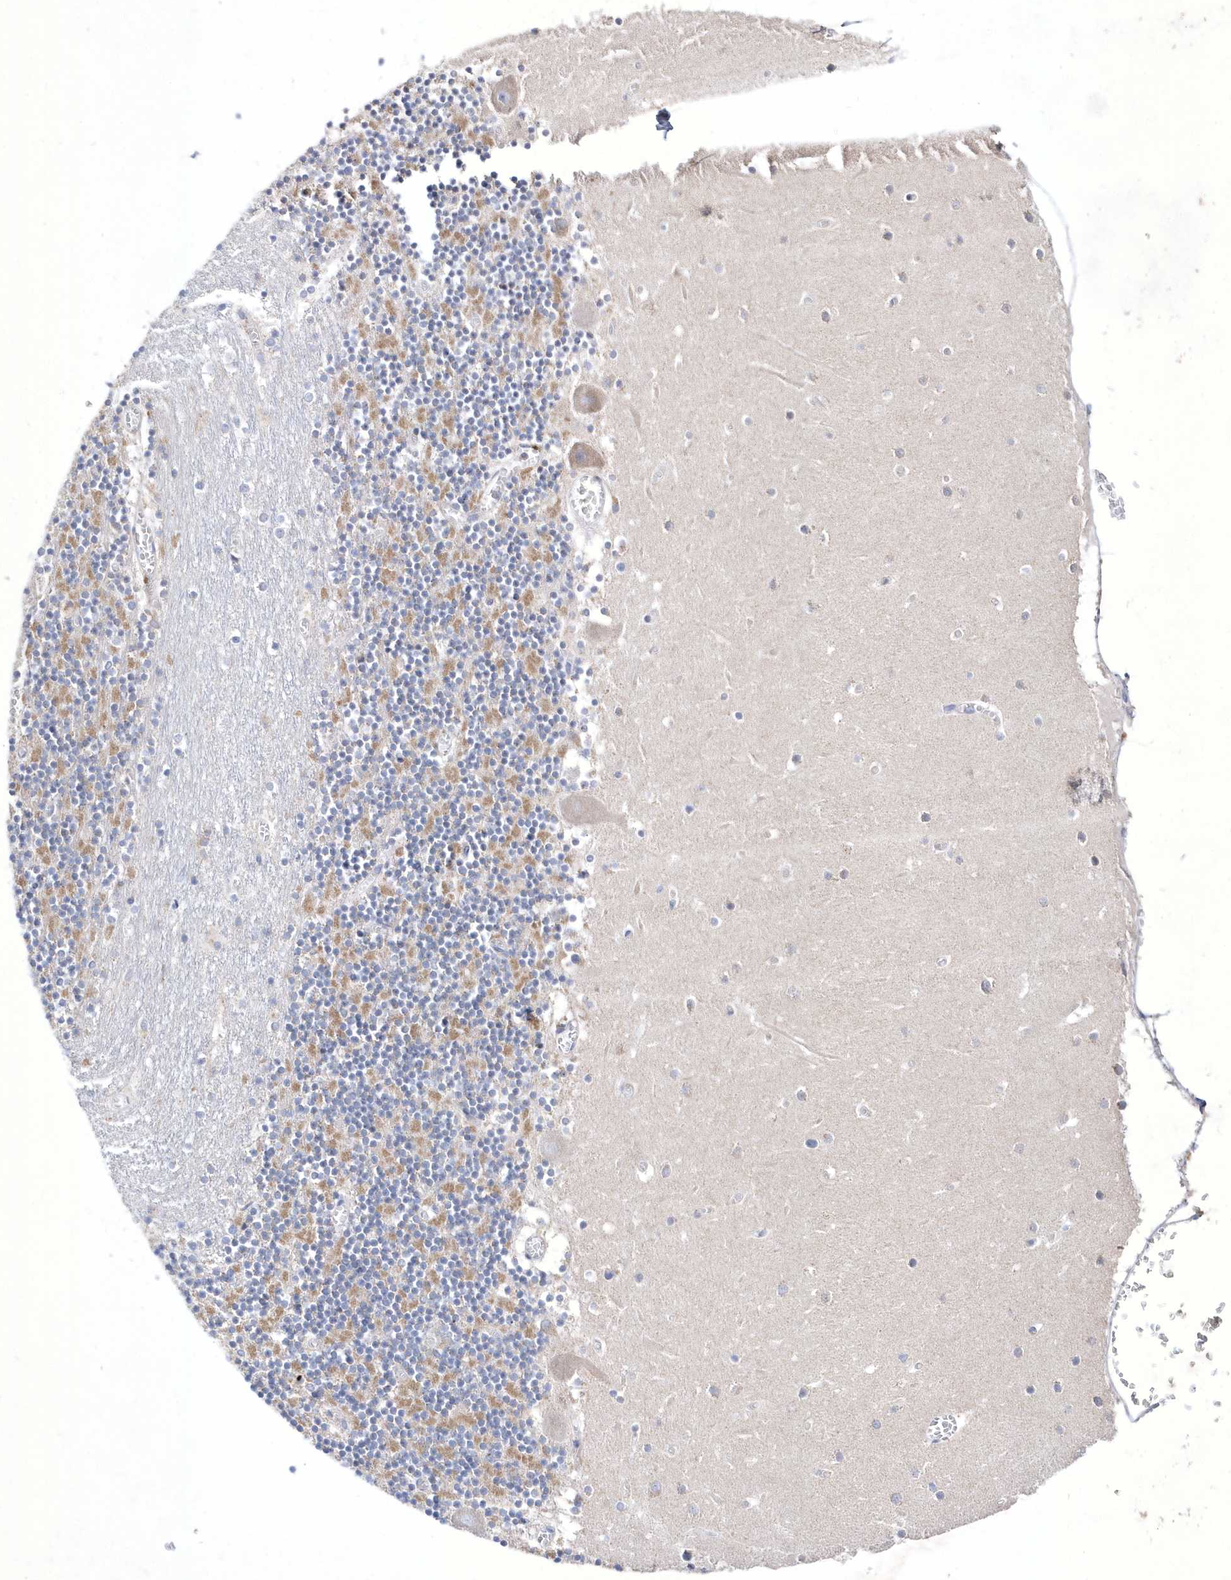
{"staining": {"intensity": "strong", "quantity": "25%-75%", "location": "cytoplasmic/membranous"}, "tissue": "cerebellum", "cell_type": "Cells in granular layer", "image_type": "normal", "snomed": [{"axis": "morphology", "description": "Normal tissue, NOS"}, {"axis": "topography", "description": "Cerebellum"}], "caption": "Immunohistochemistry histopathology image of unremarkable human cerebellum stained for a protein (brown), which reveals high levels of strong cytoplasmic/membranous staining in about 25%-75% of cells in granular layer.", "gene": "METTL8", "patient": {"sex": "female", "age": 28}}